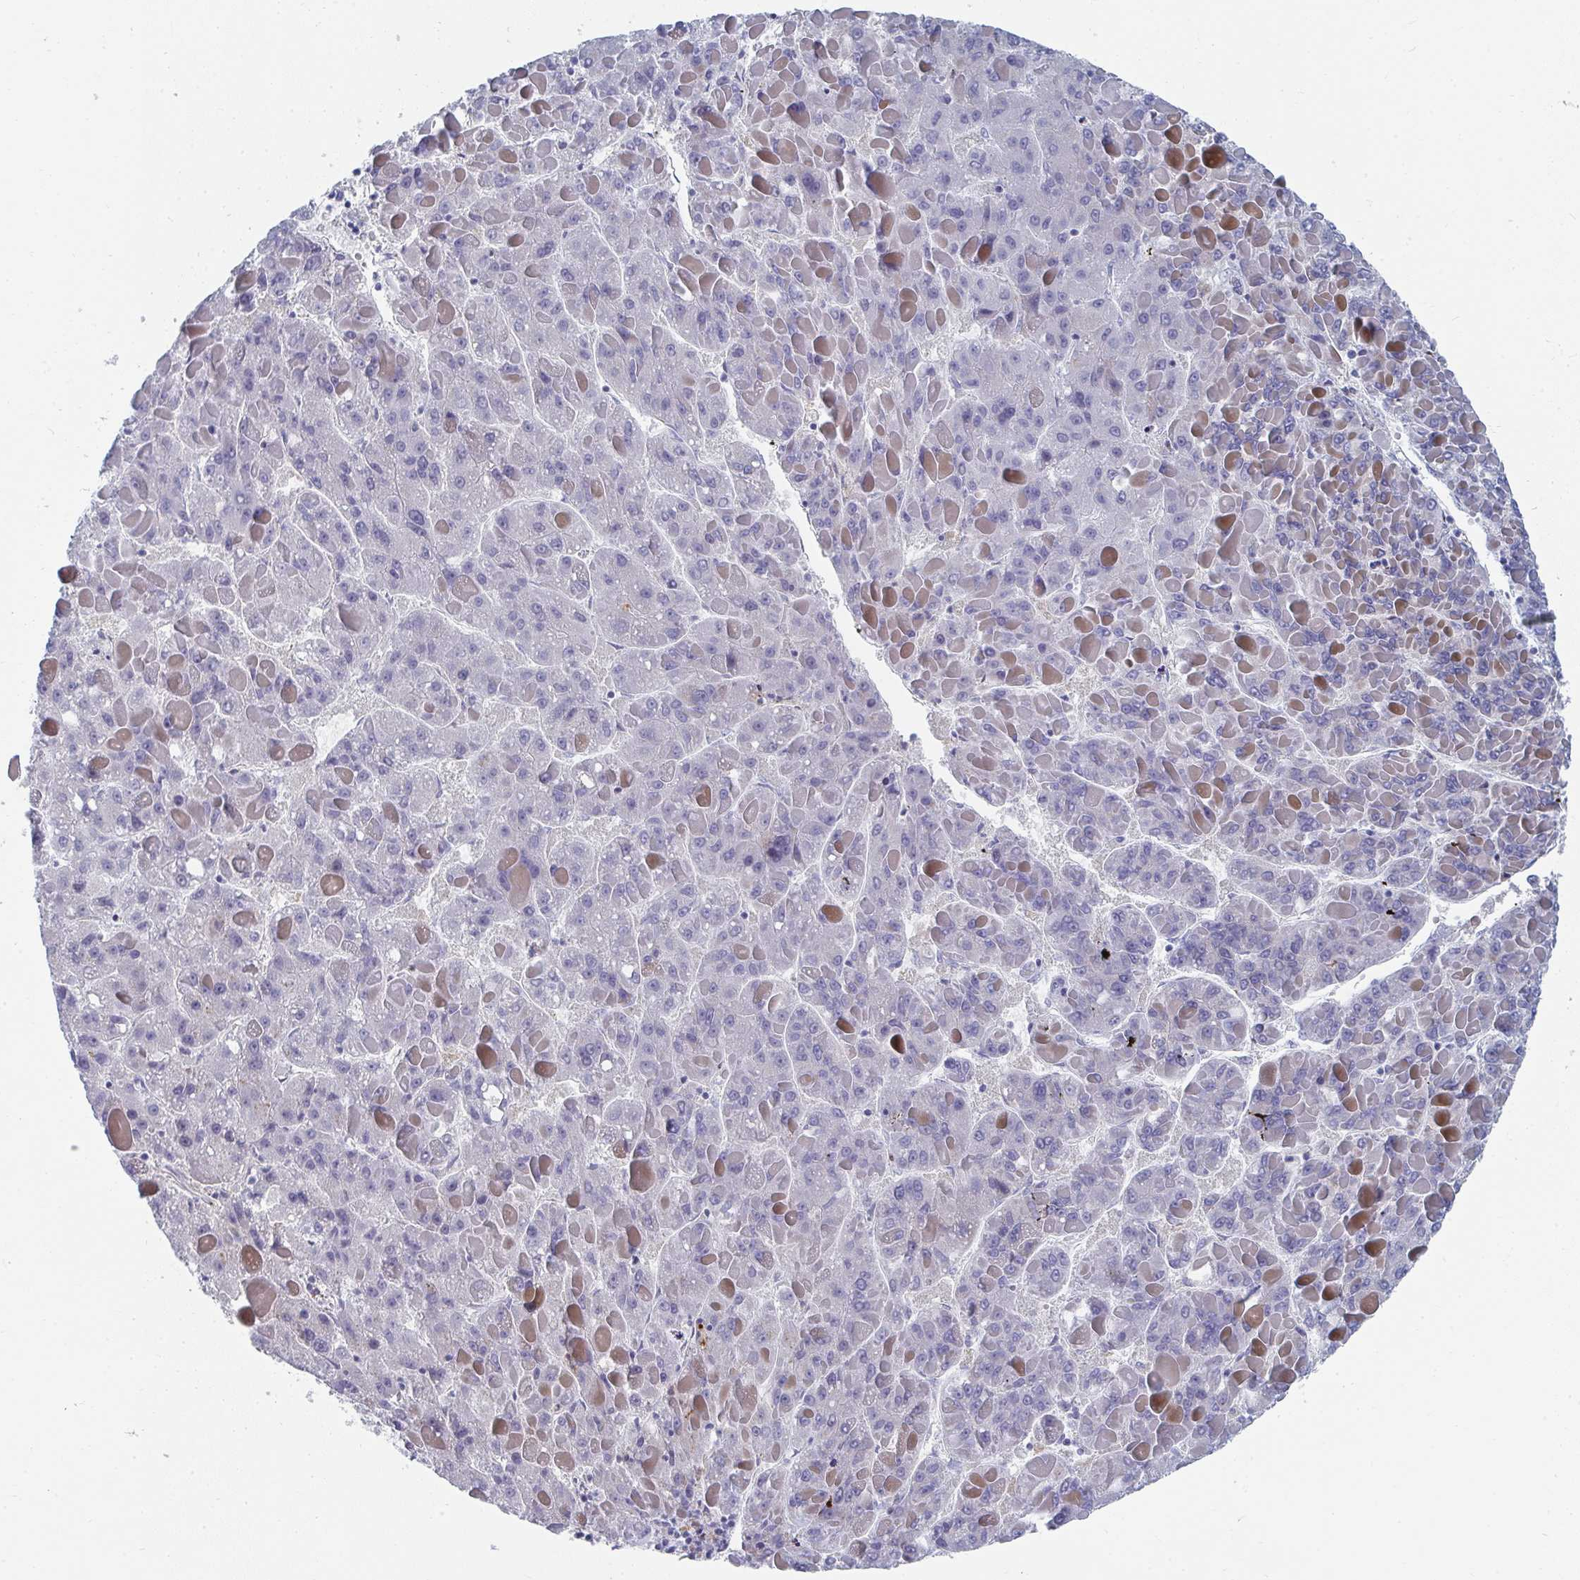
{"staining": {"intensity": "negative", "quantity": "none", "location": "none"}, "tissue": "liver cancer", "cell_type": "Tumor cells", "image_type": "cancer", "snomed": [{"axis": "morphology", "description": "Carcinoma, Hepatocellular, NOS"}, {"axis": "topography", "description": "Liver"}], "caption": "High power microscopy micrograph of an immunohistochemistry histopathology image of liver cancer, revealing no significant expression in tumor cells. (Stains: DAB immunohistochemistry (IHC) with hematoxylin counter stain, Microscopy: brightfield microscopy at high magnification).", "gene": "PSMG1", "patient": {"sex": "female", "age": 82}}